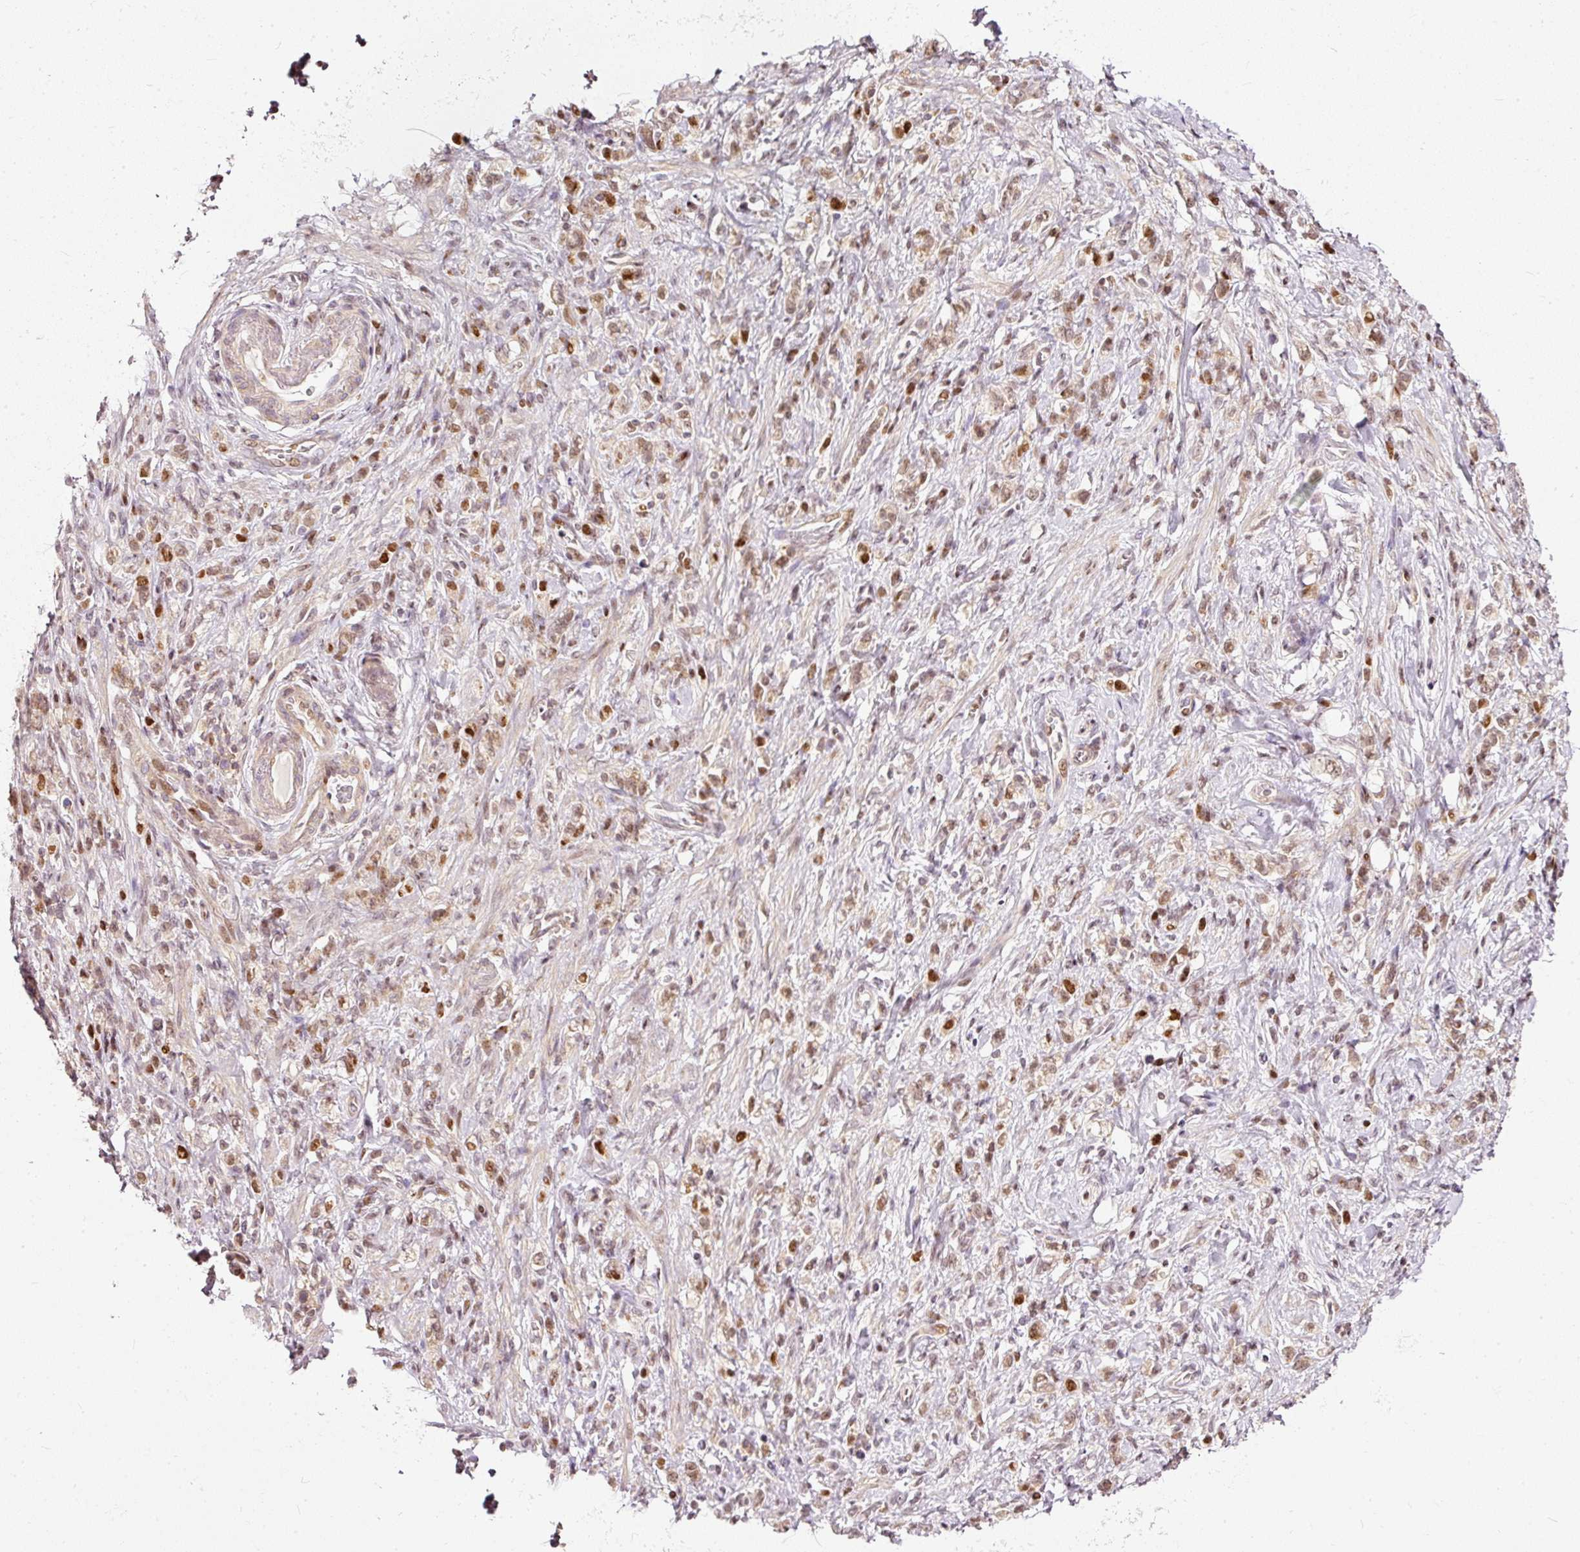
{"staining": {"intensity": "moderate", "quantity": ">75%", "location": "nuclear"}, "tissue": "stomach cancer", "cell_type": "Tumor cells", "image_type": "cancer", "snomed": [{"axis": "morphology", "description": "Adenocarcinoma, NOS"}, {"axis": "topography", "description": "Stomach"}], "caption": "This is an image of immunohistochemistry staining of stomach cancer (adenocarcinoma), which shows moderate expression in the nuclear of tumor cells.", "gene": "ZNF778", "patient": {"sex": "male", "age": 77}}